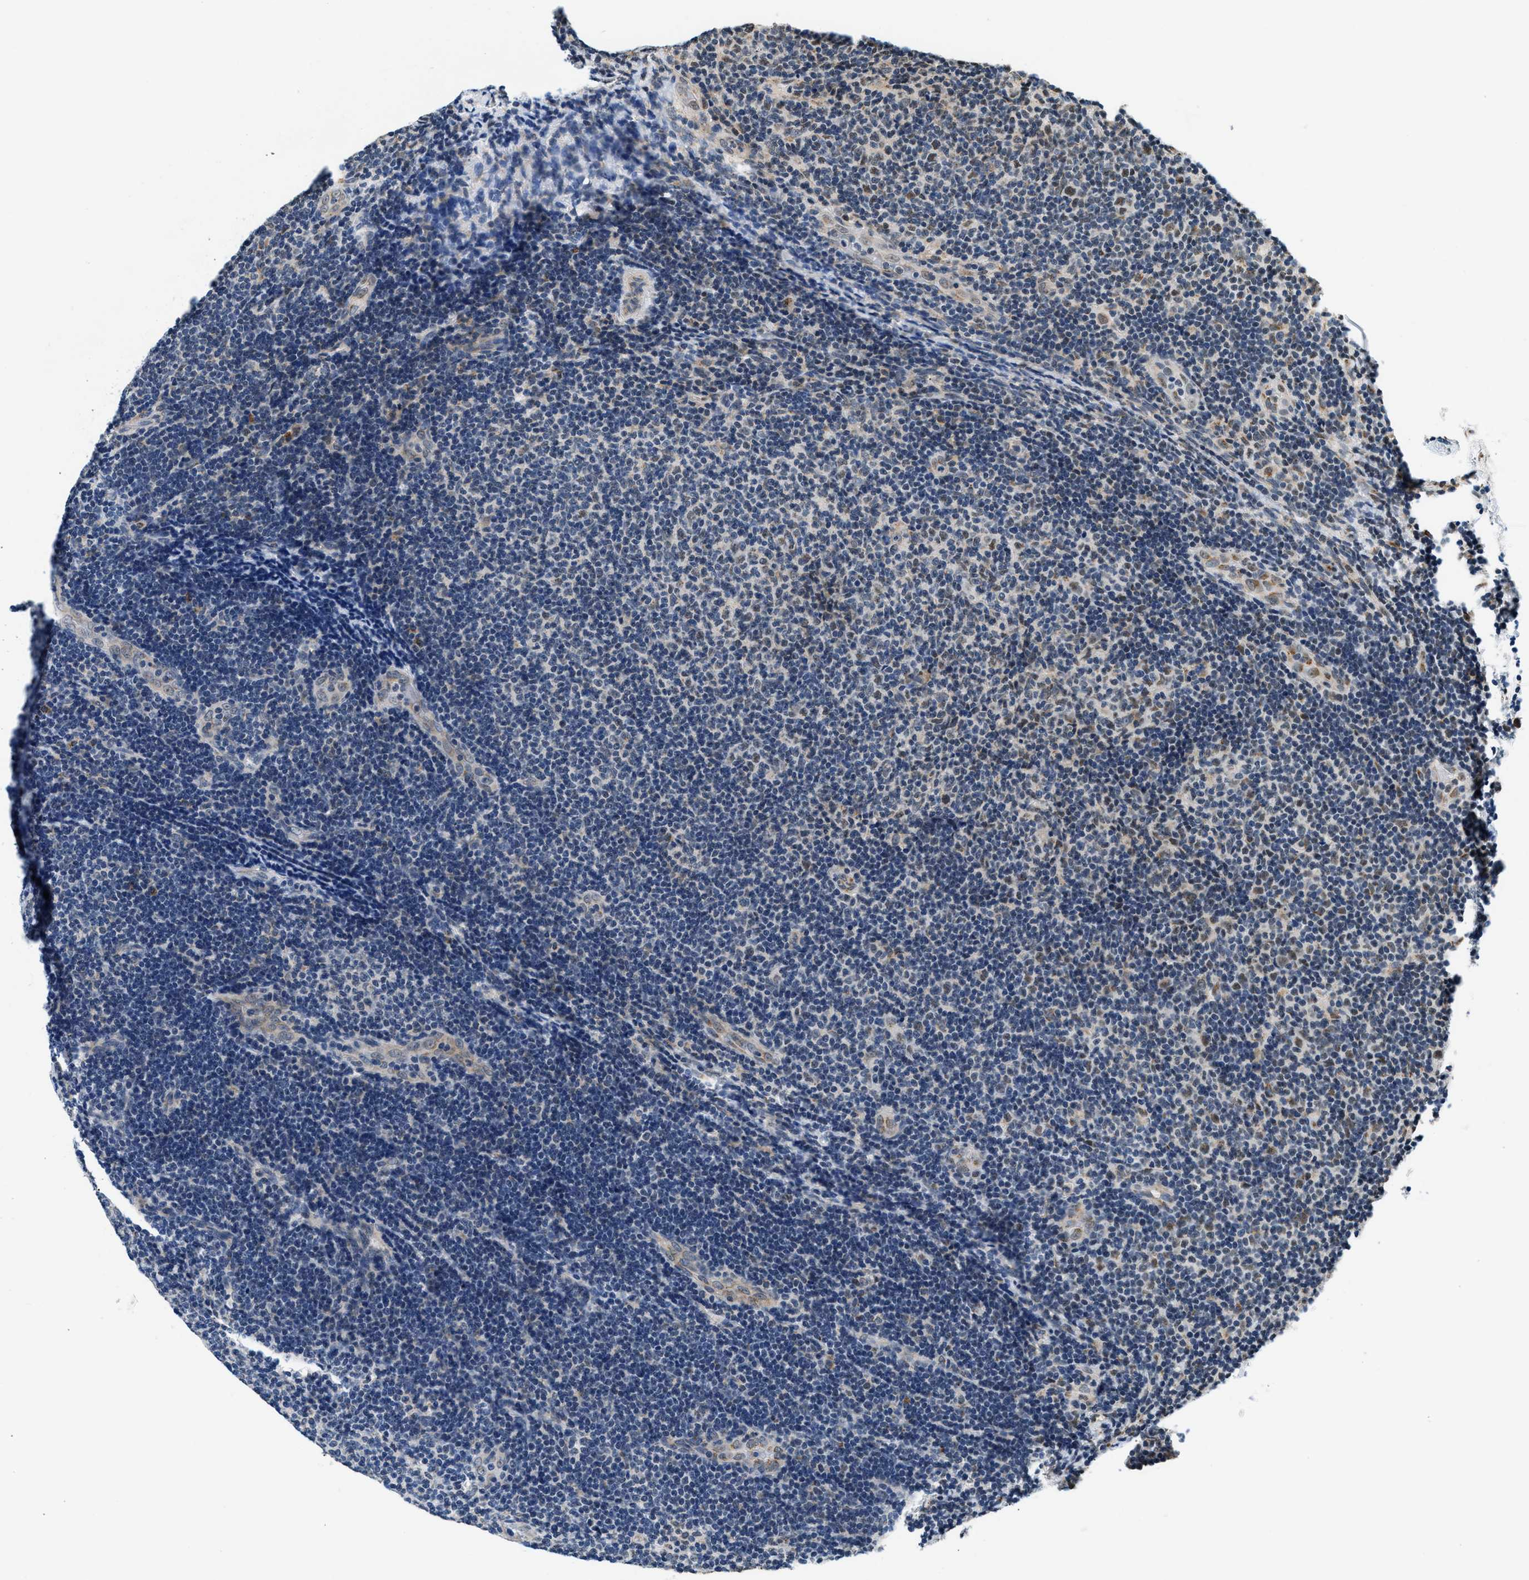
{"staining": {"intensity": "negative", "quantity": "none", "location": "none"}, "tissue": "lymphoma", "cell_type": "Tumor cells", "image_type": "cancer", "snomed": [{"axis": "morphology", "description": "Malignant lymphoma, non-Hodgkin's type, Low grade"}, {"axis": "topography", "description": "Lymph node"}], "caption": "Immunohistochemistry (IHC) of lymphoma demonstrates no positivity in tumor cells.", "gene": "KCNMB2", "patient": {"sex": "male", "age": 83}}